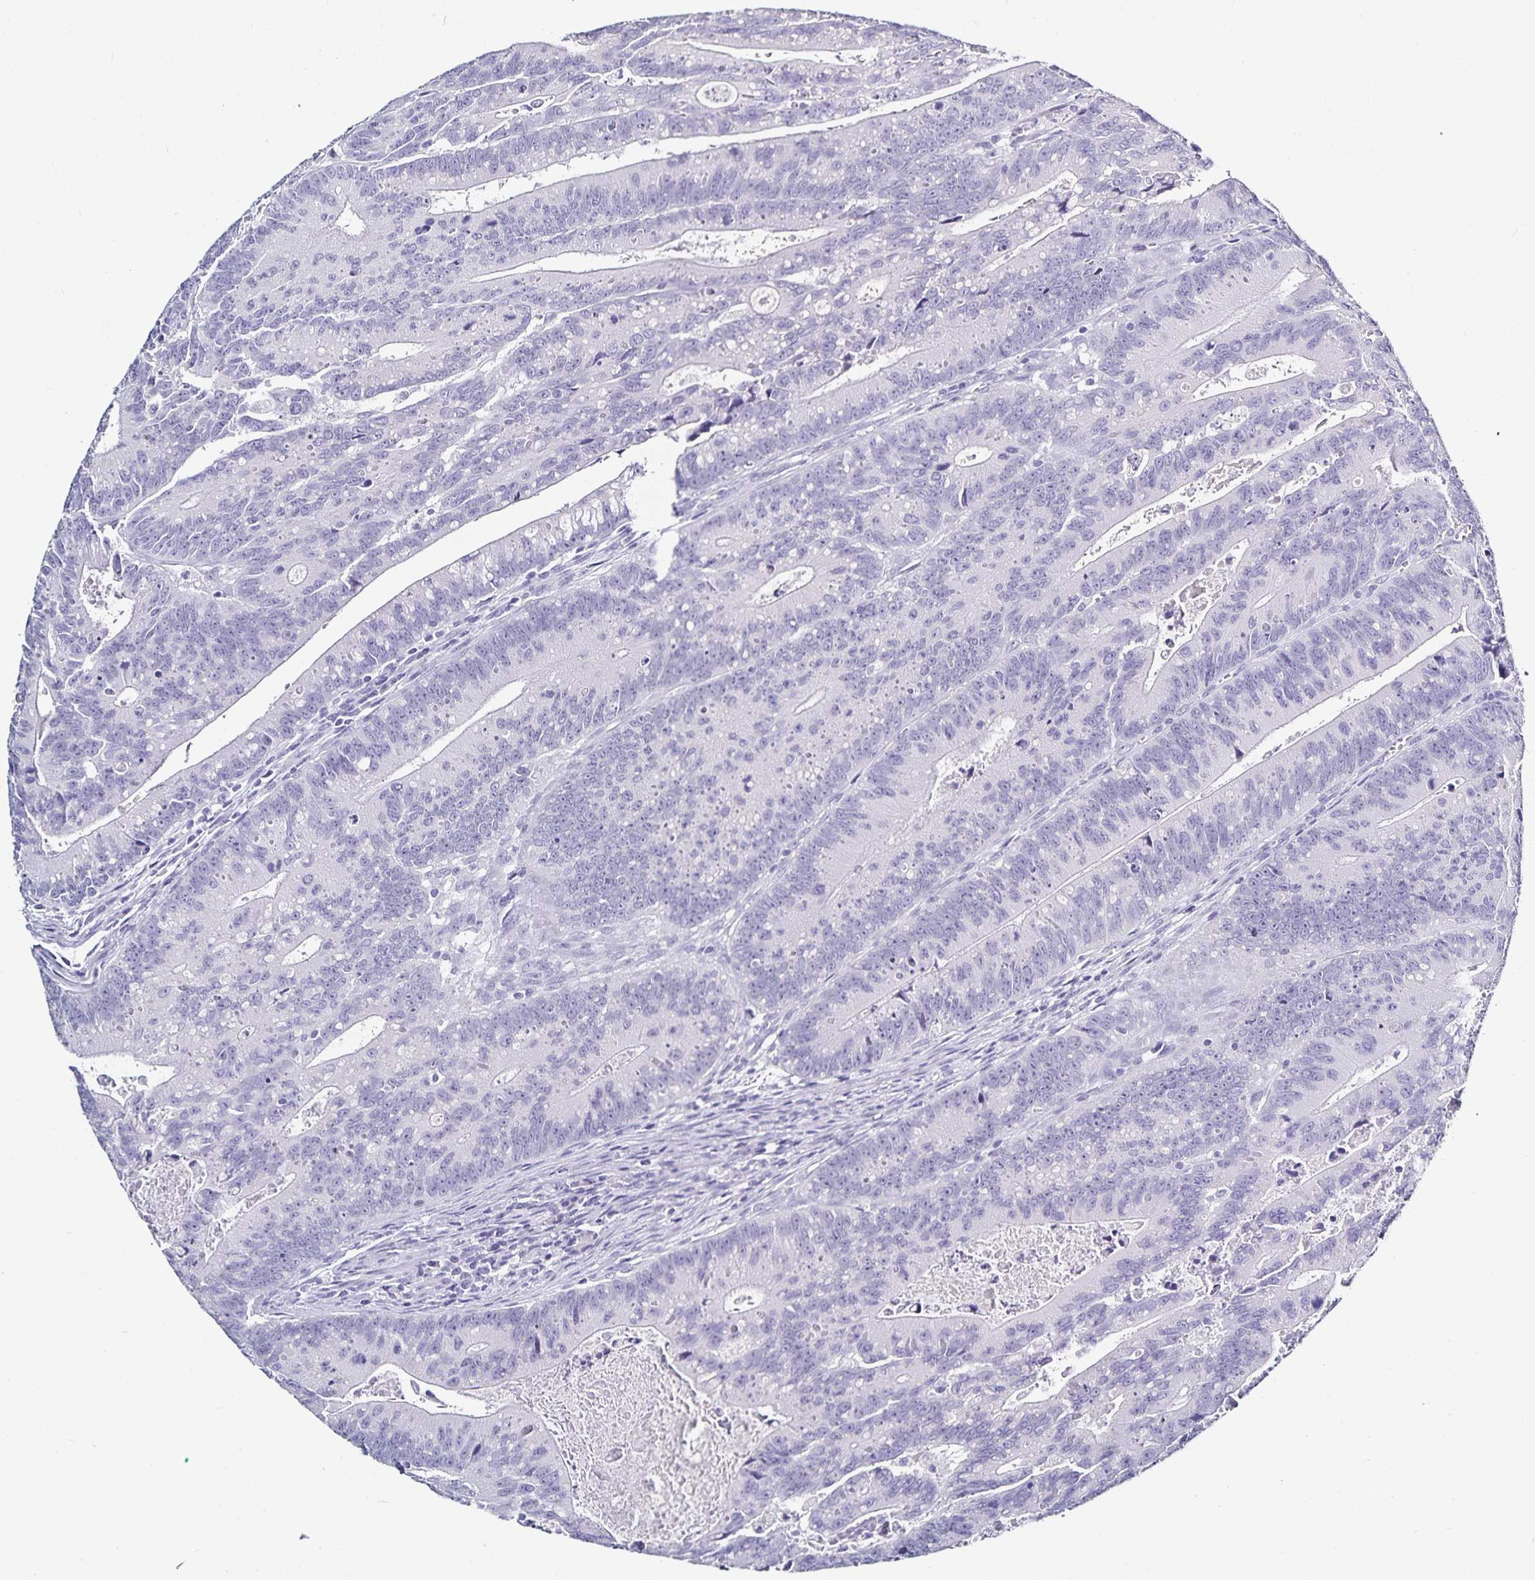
{"staining": {"intensity": "negative", "quantity": "none", "location": "none"}, "tissue": "colorectal cancer", "cell_type": "Tumor cells", "image_type": "cancer", "snomed": [{"axis": "morphology", "description": "Adenocarcinoma, NOS"}, {"axis": "topography", "description": "Rectum"}], "caption": "This histopathology image is of adenocarcinoma (colorectal) stained with immunohistochemistry to label a protein in brown with the nuclei are counter-stained blue. There is no staining in tumor cells. (DAB IHC visualized using brightfield microscopy, high magnification).", "gene": "TTR", "patient": {"sex": "female", "age": 81}}